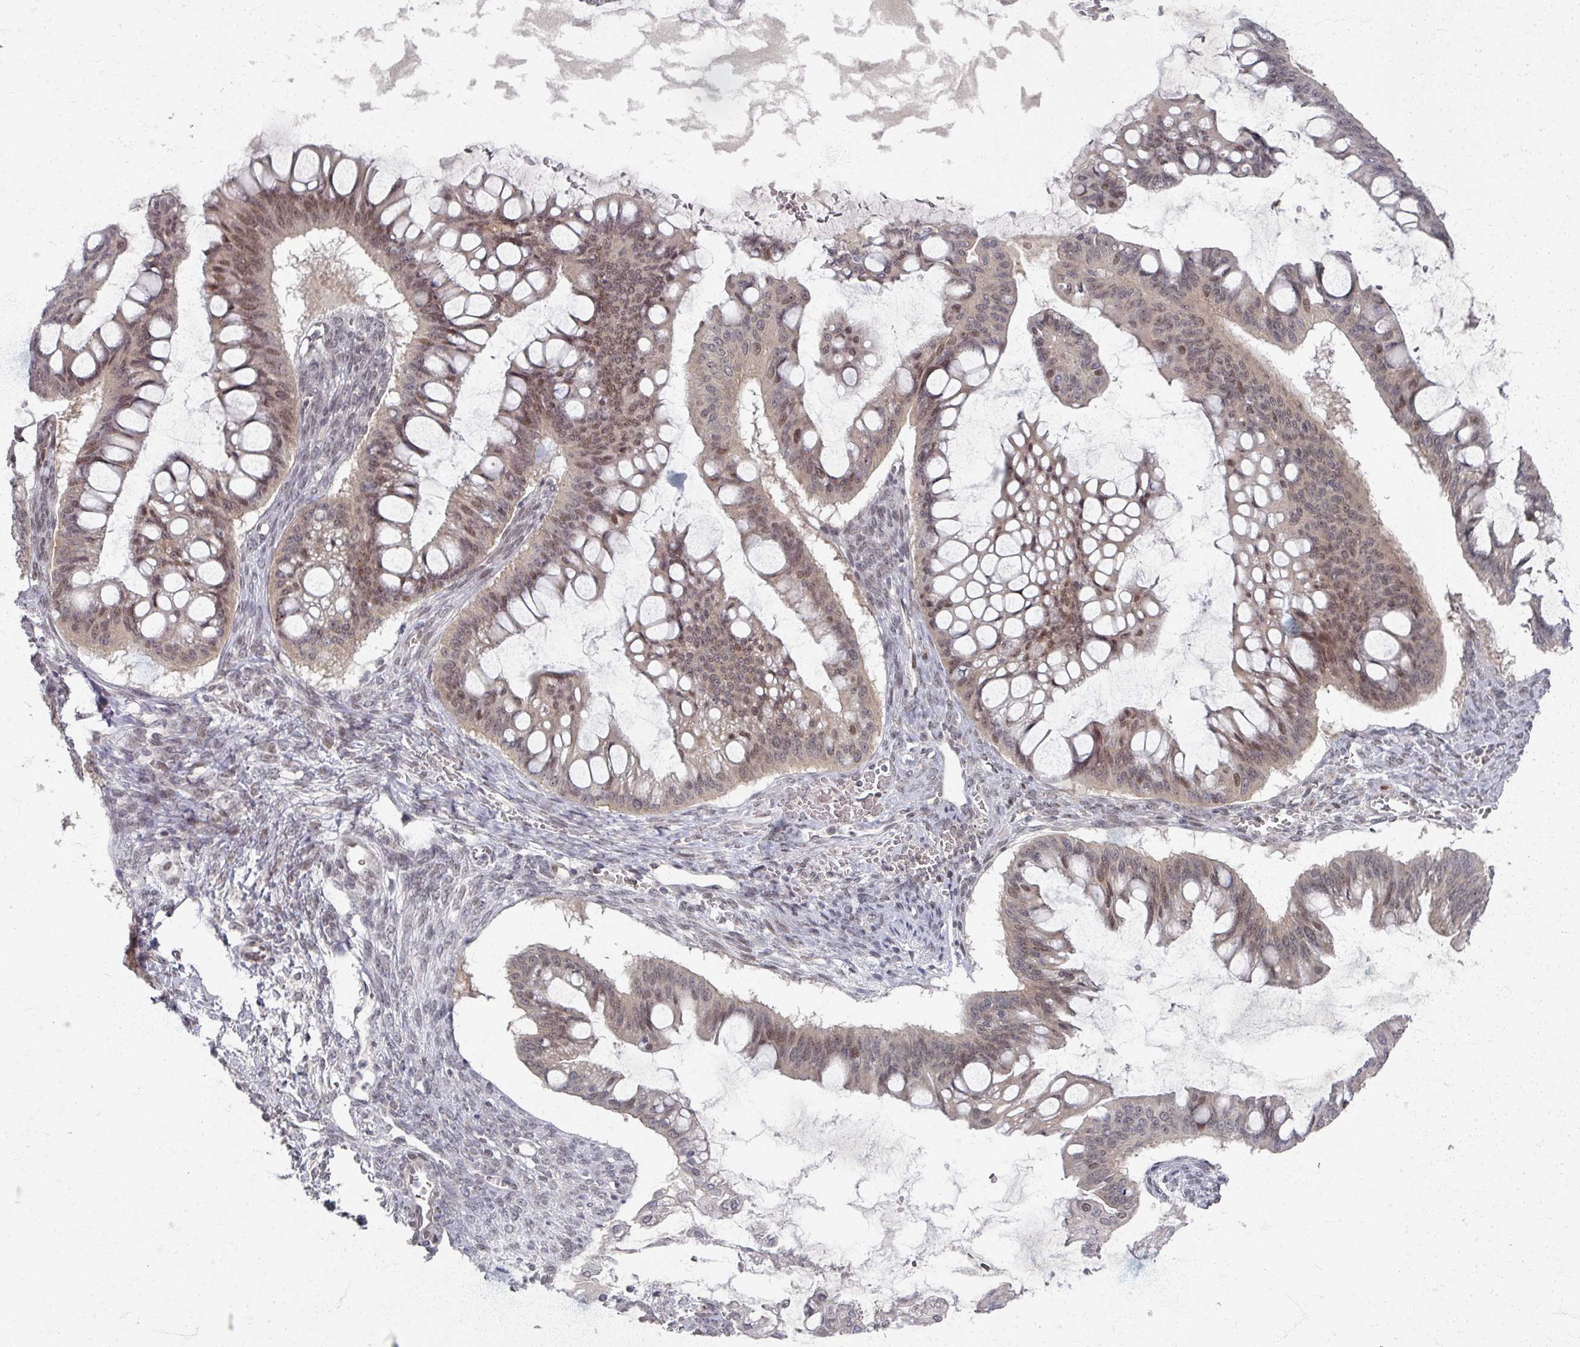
{"staining": {"intensity": "moderate", "quantity": ">75%", "location": "nuclear"}, "tissue": "ovarian cancer", "cell_type": "Tumor cells", "image_type": "cancer", "snomed": [{"axis": "morphology", "description": "Cystadenocarcinoma, mucinous, NOS"}, {"axis": "topography", "description": "Ovary"}], "caption": "Protein staining reveals moderate nuclear staining in approximately >75% of tumor cells in mucinous cystadenocarcinoma (ovarian). Nuclei are stained in blue.", "gene": "PSKH1", "patient": {"sex": "female", "age": 73}}